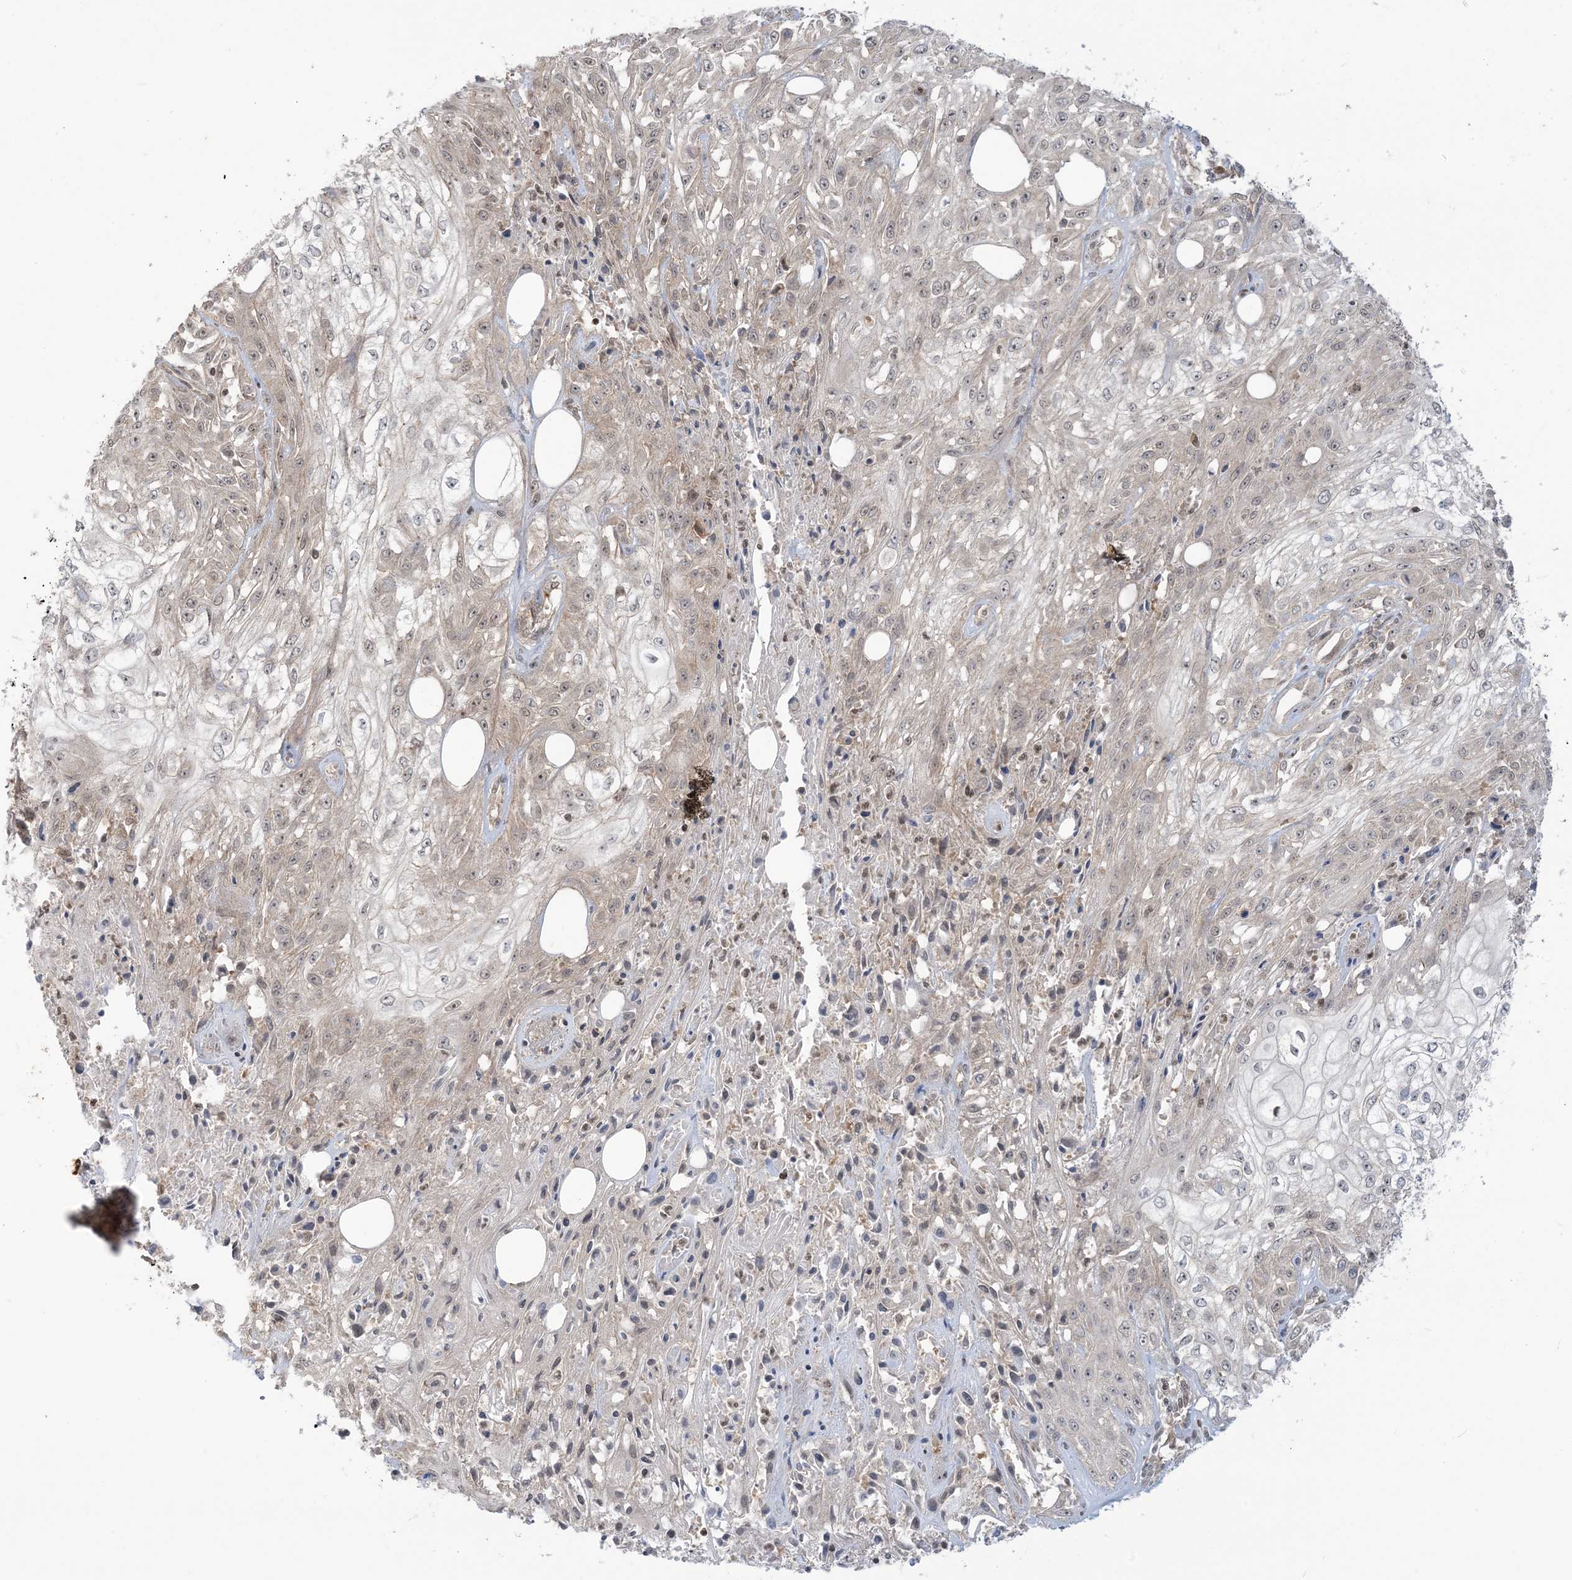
{"staining": {"intensity": "weak", "quantity": "<25%", "location": "nuclear"}, "tissue": "skin cancer", "cell_type": "Tumor cells", "image_type": "cancer", "snomed": [{"axis": "morphology", "description": "Squamous cell carcinoma, NOS"}, {"axis": "morphology", "description": "Squamous cell carcinoma, metastatic, NOS"}, {"axis": "topography", "description": "Skin"}, {"axis": "topography", "description": "Lymph node"}], "caption": "Image shows no significant protein expression in tumor cells of skin cancer.", "gene": "PPP1R7", "patient": {"sex": "male", "age": 75}}